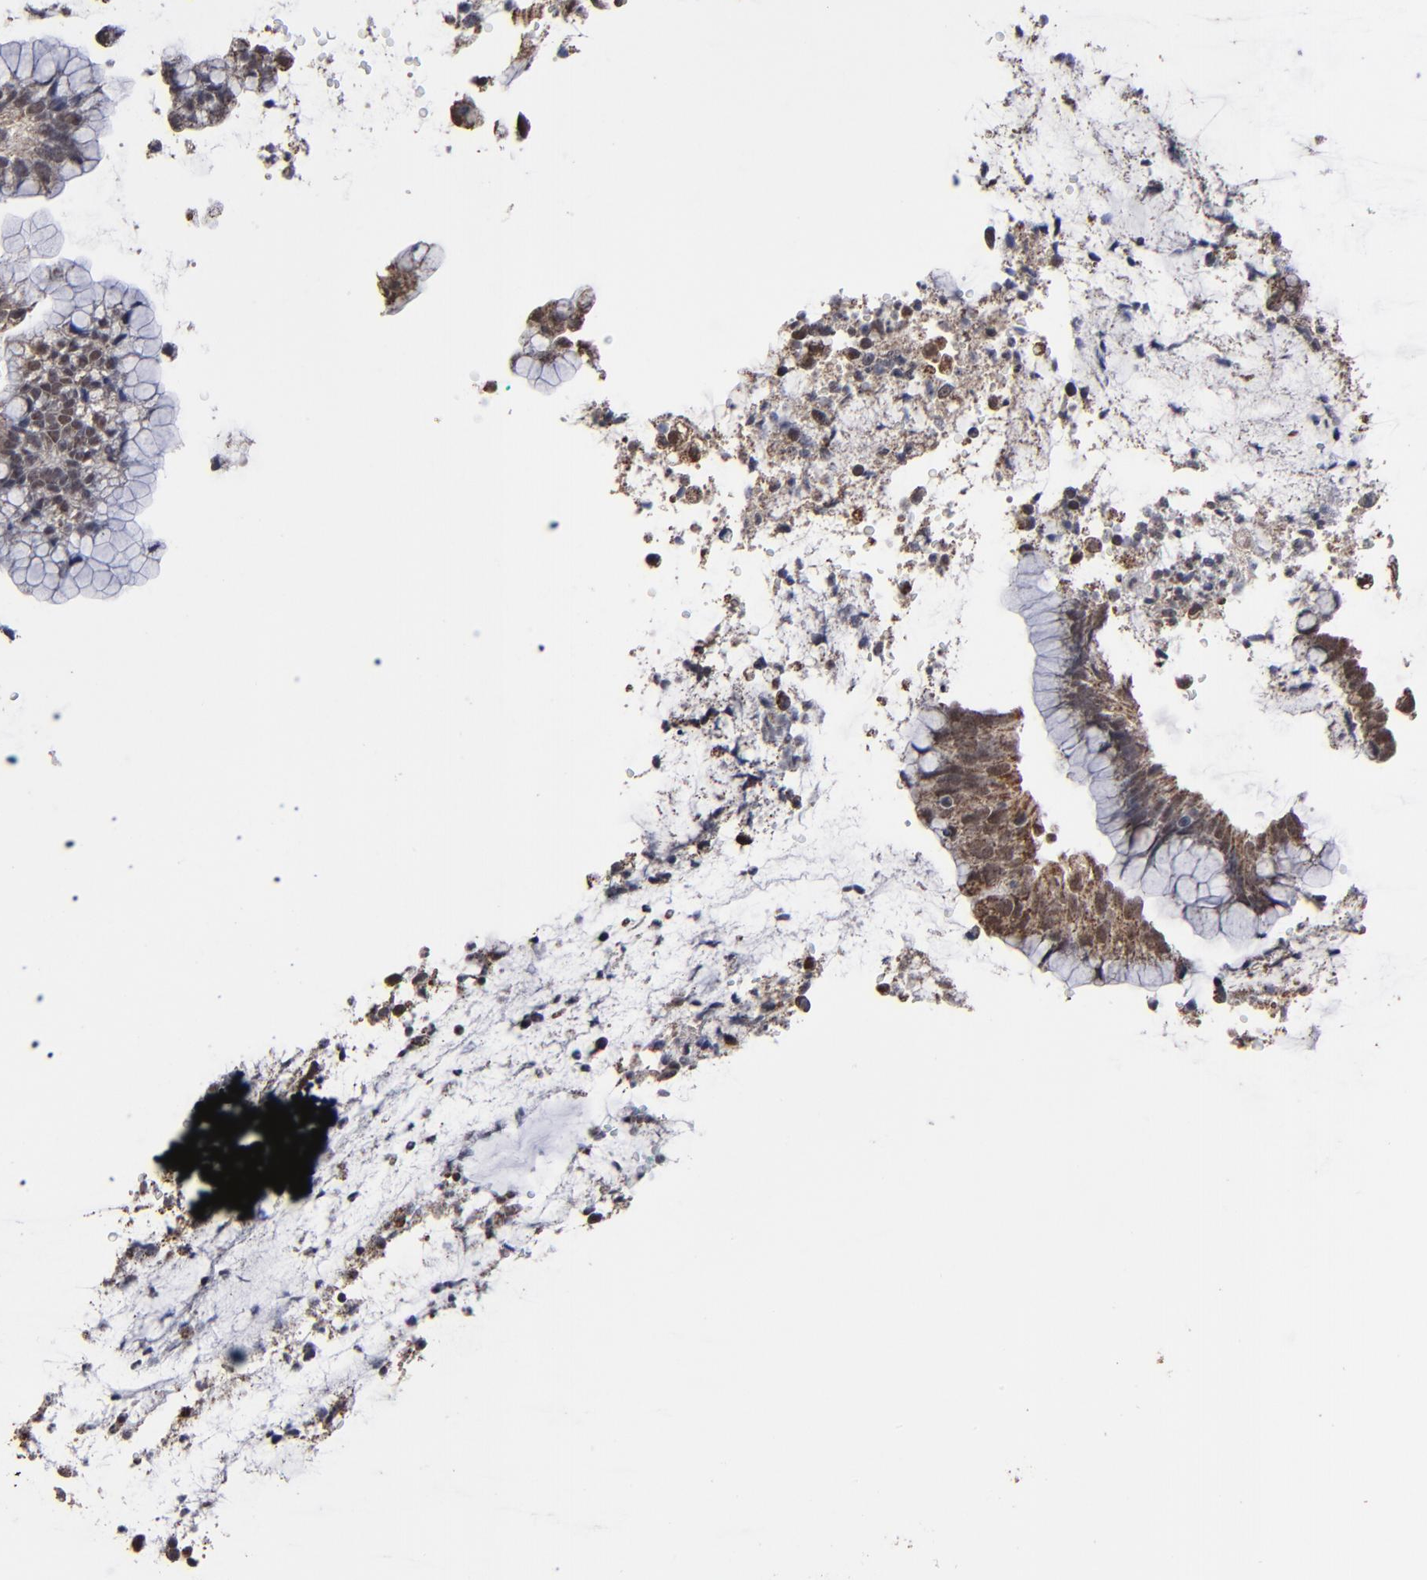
{"staining": {"intensity": "moderate", "quantity": ">75%", "location": "cytoplasmic/membranous"}, "tissue": "cervical cancer", "cell_type": "Tumor cells", "image_type": "cancer", "snomed": [{"axis": "morphology", "description": "Adenocarcinoma, NOS"}, {"axis": "topography", "description": "Cervix"}], "caption": "An image showing moderate cytoplasmic/membranous expression in about >75% of tumor cells in cervical cancer, as visualized by brown immunohistochemical staining.", "gene": "BNIP3", "patient": {"sex": "female", "age": 44}}